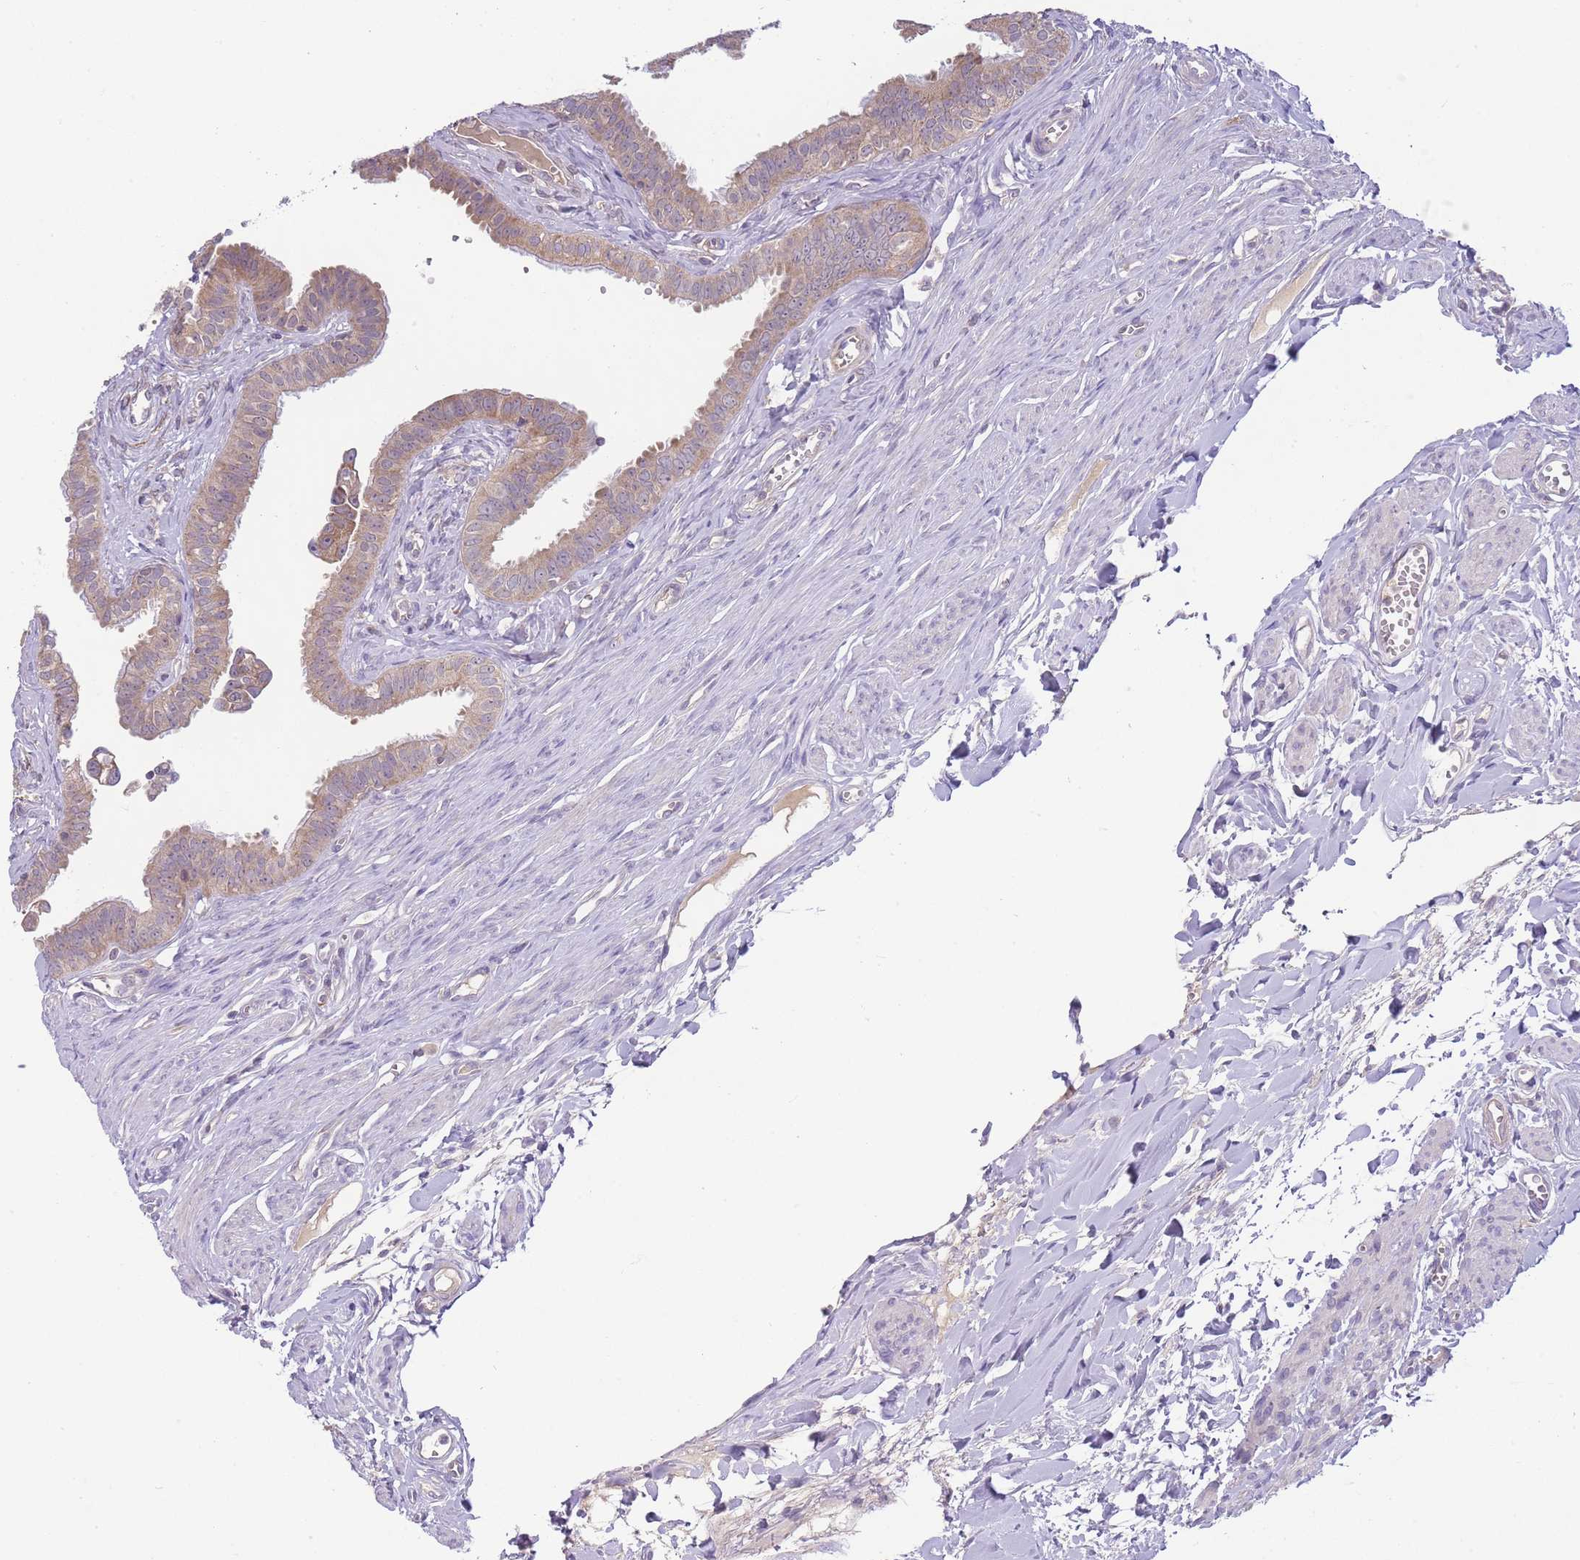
{"staining": {"intensity": "weak", "quantity": "25%-75%", "location": "cytoplasmic/membranous"}, "tissue": "fallopian tube", "cell_type": "Glandular cells", "image_type": "normal", "snomed": [{"axis": "morphology", "description": "Normal tissue, NOS"}, {"axis": "morphology", "description": "Carcinoma, NOS"}, {"axis": "topography", "description": "Fallopian tube"}, {"axis": "topography", "description": "Ovary"}], "caption": "A brown stain labels weak cytoplasmic/membranous positivity of a protein in glandular cells of unremarkable human fallopian tube. The staining was performed using DAB to visualize the protein expression in brown, while the nuclei were stained in blue with hematoxylin (Magnification: 20x).", "gene": "SKOR2", "patient": {"sex": "female", "age": 59}}